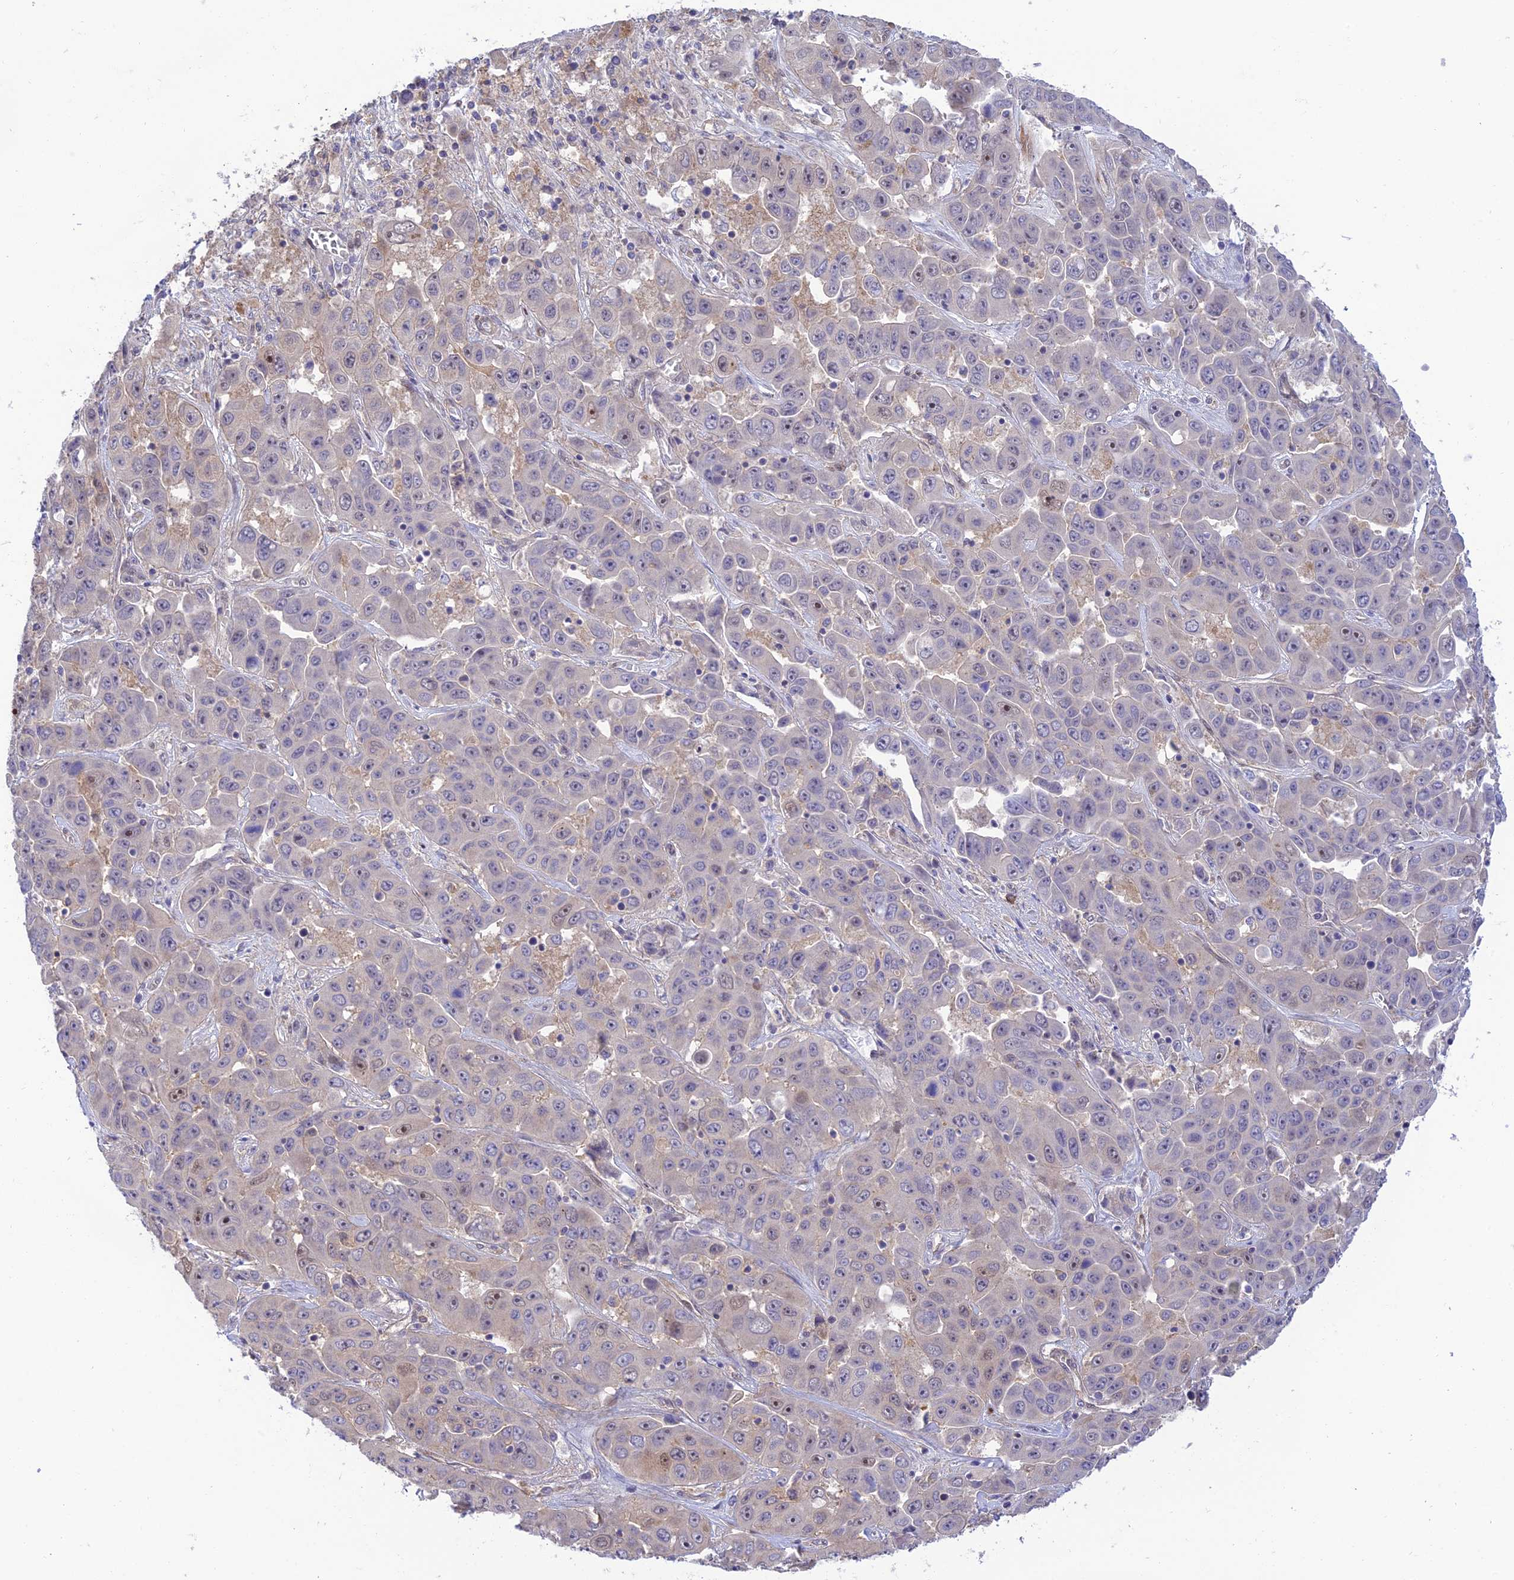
{"staining": {"intensity": "moderate", "quantity": "<25%", "location": "cytoplasmic/membranous,nuclear"}, "tissue": "liver cancer", "cell_type": "Tumor cells", "image_type": "cancer", "snomed": [{"axis": "morphology", "description": "Cholangiocarcinoma"}, {"axis": "topography", "description": "Liver"}], "caption": "Immunohistochemistry (DAB) staining of human liver cancer reveals moderate cytoplasmic/membranous and nuclear protein expression in about <25% of tumor cells.", "gene": "ZNF584", "patient": {"sex": "female", "age": 52}}